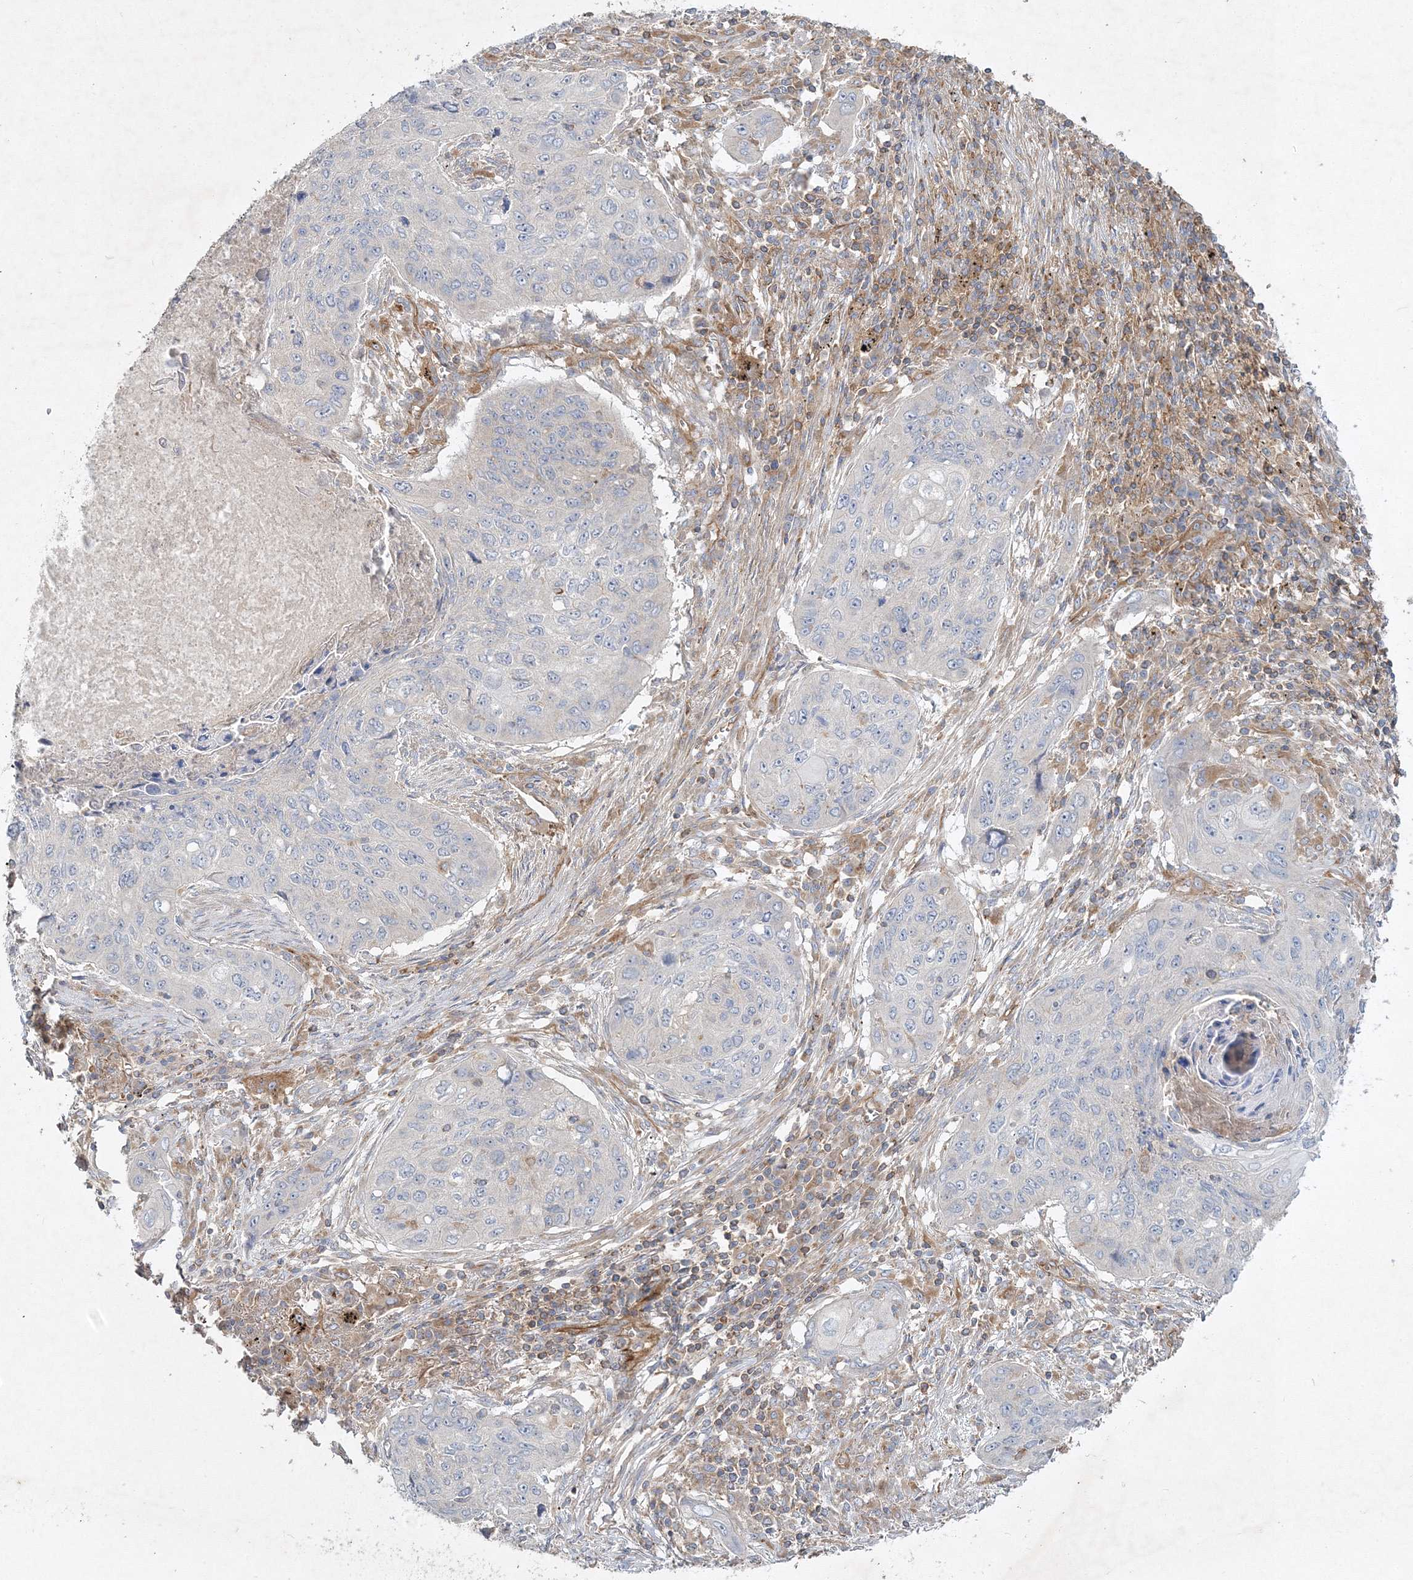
{"staining": {"intensity": "negative", "quantity": "none", "location": "none"}, "tissue": "lung cancer", "cell_type": "Tumor cells", "image_type": "cancer", "snomed": [{"axis": "morphology", "description": "Squamous cell carcinoma, NOS"}, {"axis": "topography", "description": "Lung"}], "caption": "A photomicrograph of lung cancer (squamous cell carcinoma) stained for a protein displays no brown staining in tumor cells.", "gene": "WDR37", "patient": {"sex": "female", "age": 63}}